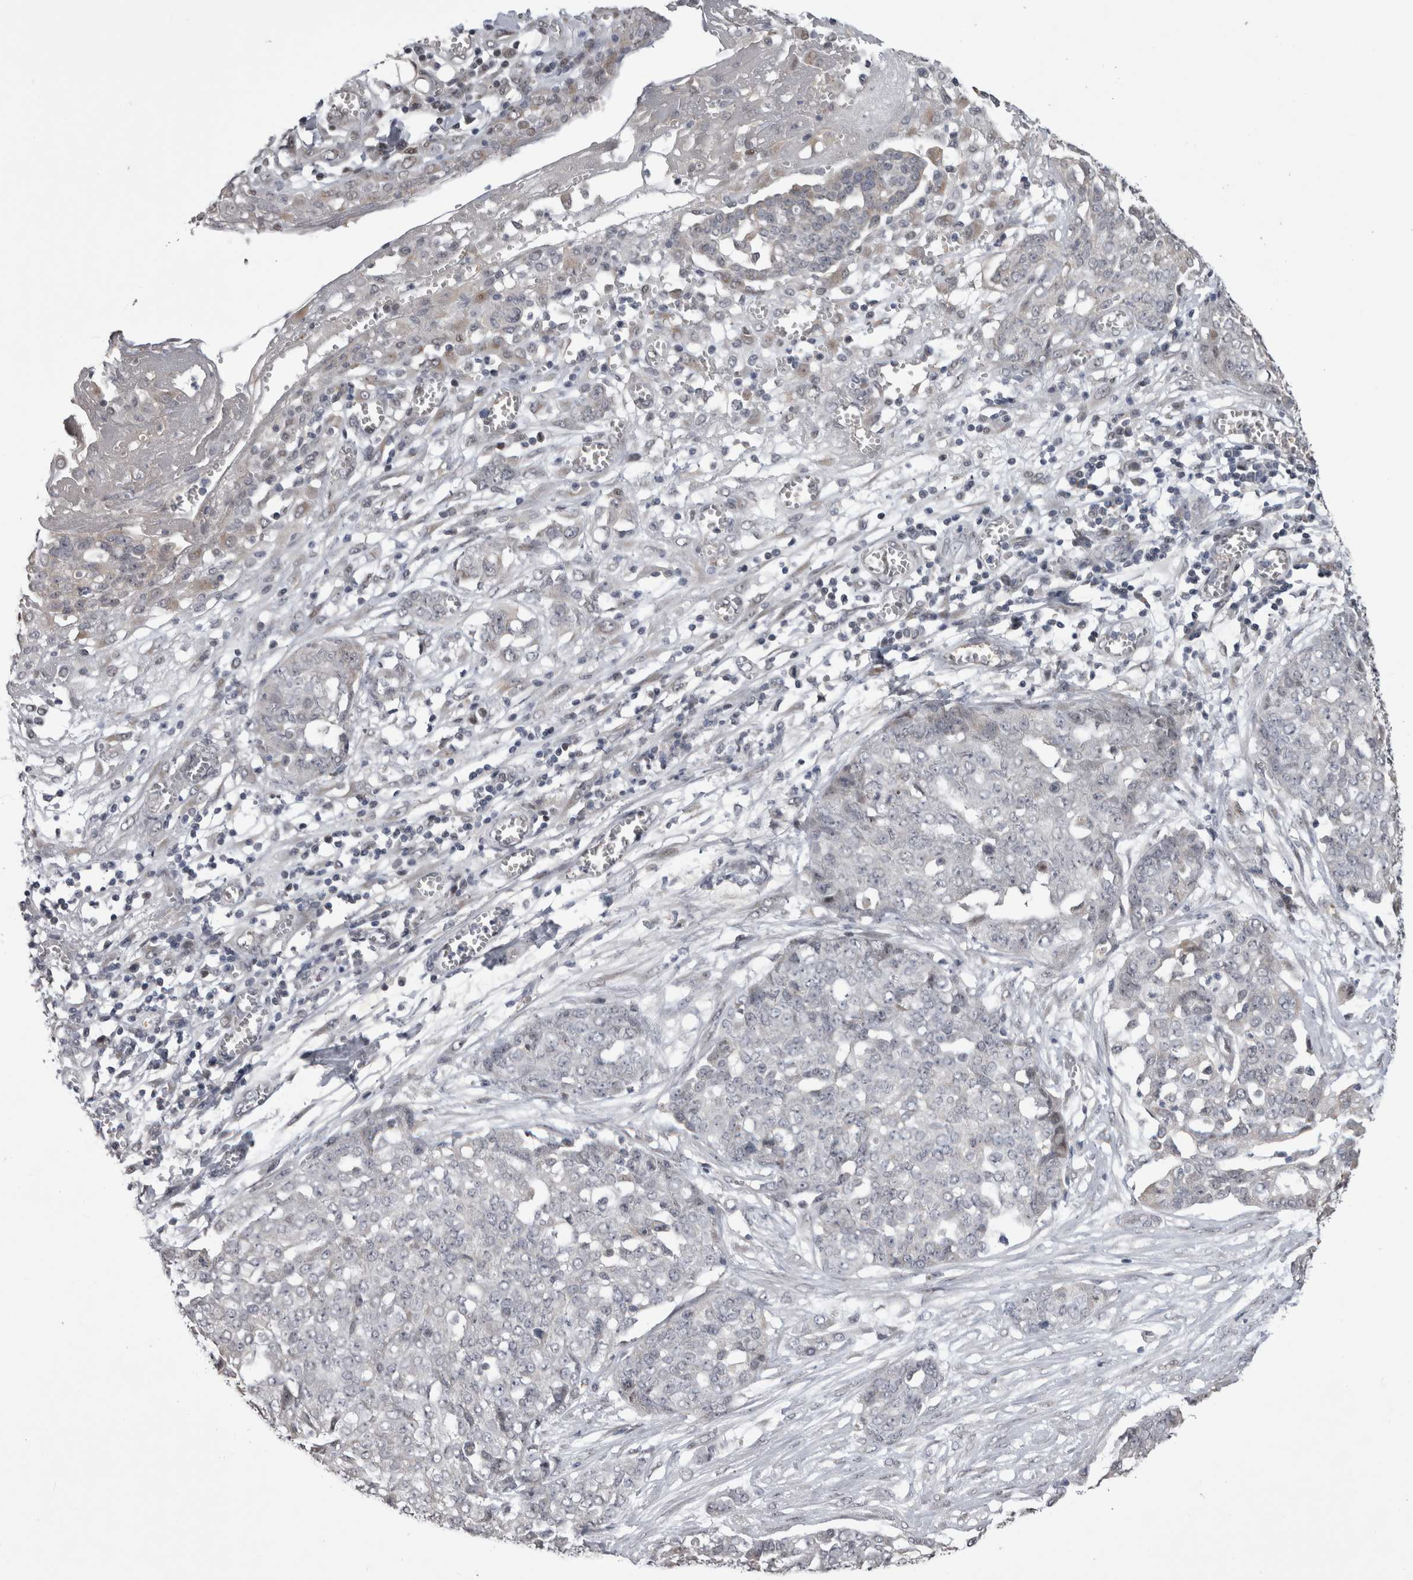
{"staining": {"intensity": "negative", "quantity": "none", "location": "none"}, "tissue": "ovarian cancer", "cell_type": "Tumor cells", "image_type": "cancer", "snomed": [{"axis": "morphology", "description": "Cystadenocarcinoma, serous, NOS"}, {"axis": "topography", "description": "Soft tissue"}, {"axis": "topography", "description": "Ovary"}], "caption": "Micrograph shows no significant protein expression in tumor cells of serous cystadenocarcinoma (ovarian).", "gene": "IFI44", "patient": {"sex": "female", "age": 57}}